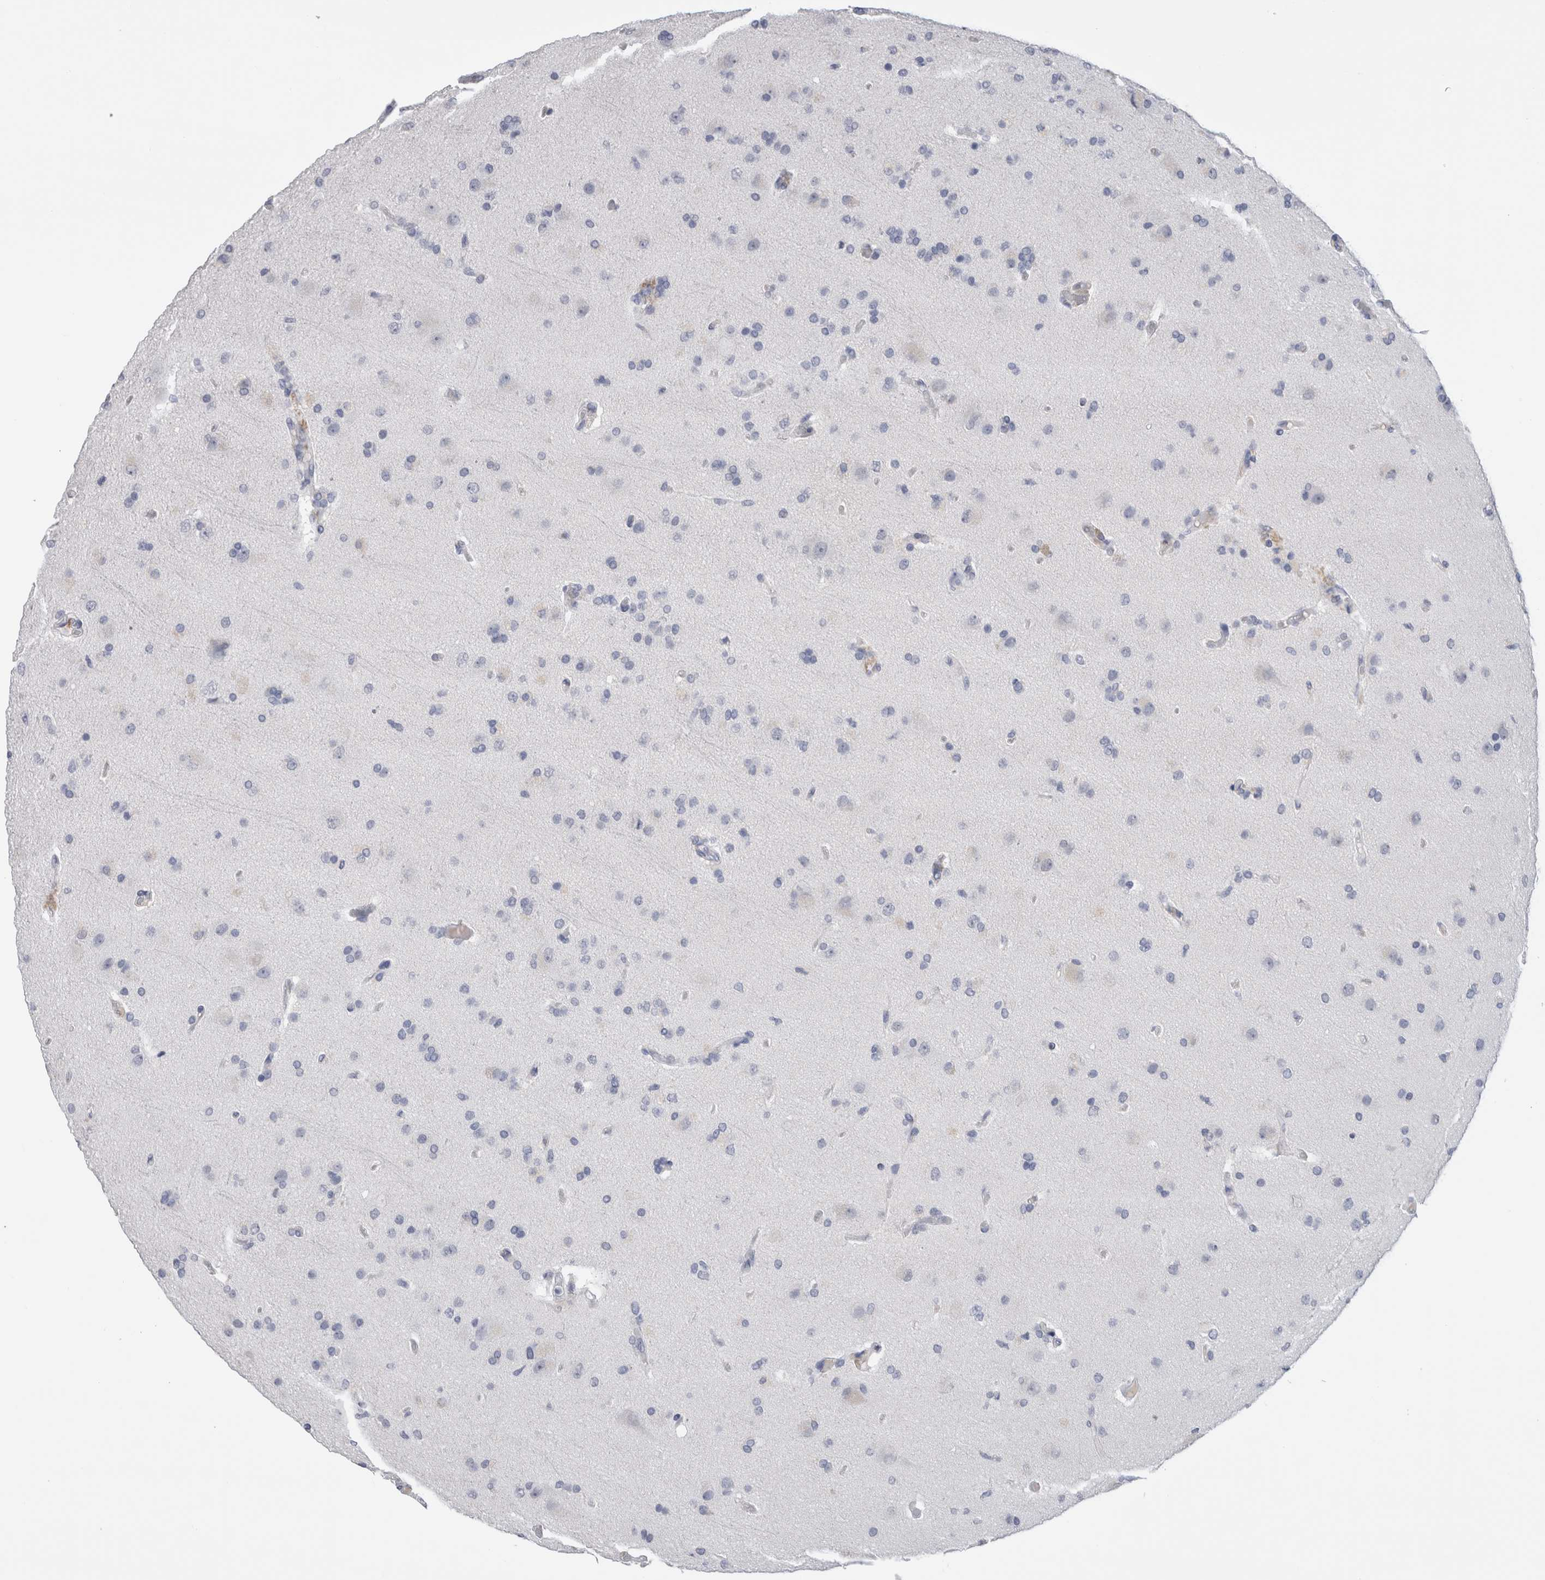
{"staining": {"intensity": "negative", "quantity": "none", "location": "none"}, "tissue": "glioma", "cell_type": "Tumor cells", "image_type": "cancer", "snomed": [{"axis": "morphology", "description": "Glioma, malignant, High grade"}, {"axis": "topography", "description": "Brain"}], "caption": "Immunohistochemical staining of glioma exhibits no significant staining in tumor cells.", "gene": "FABP4", "patient": {"sex": "male", "age": 72}}